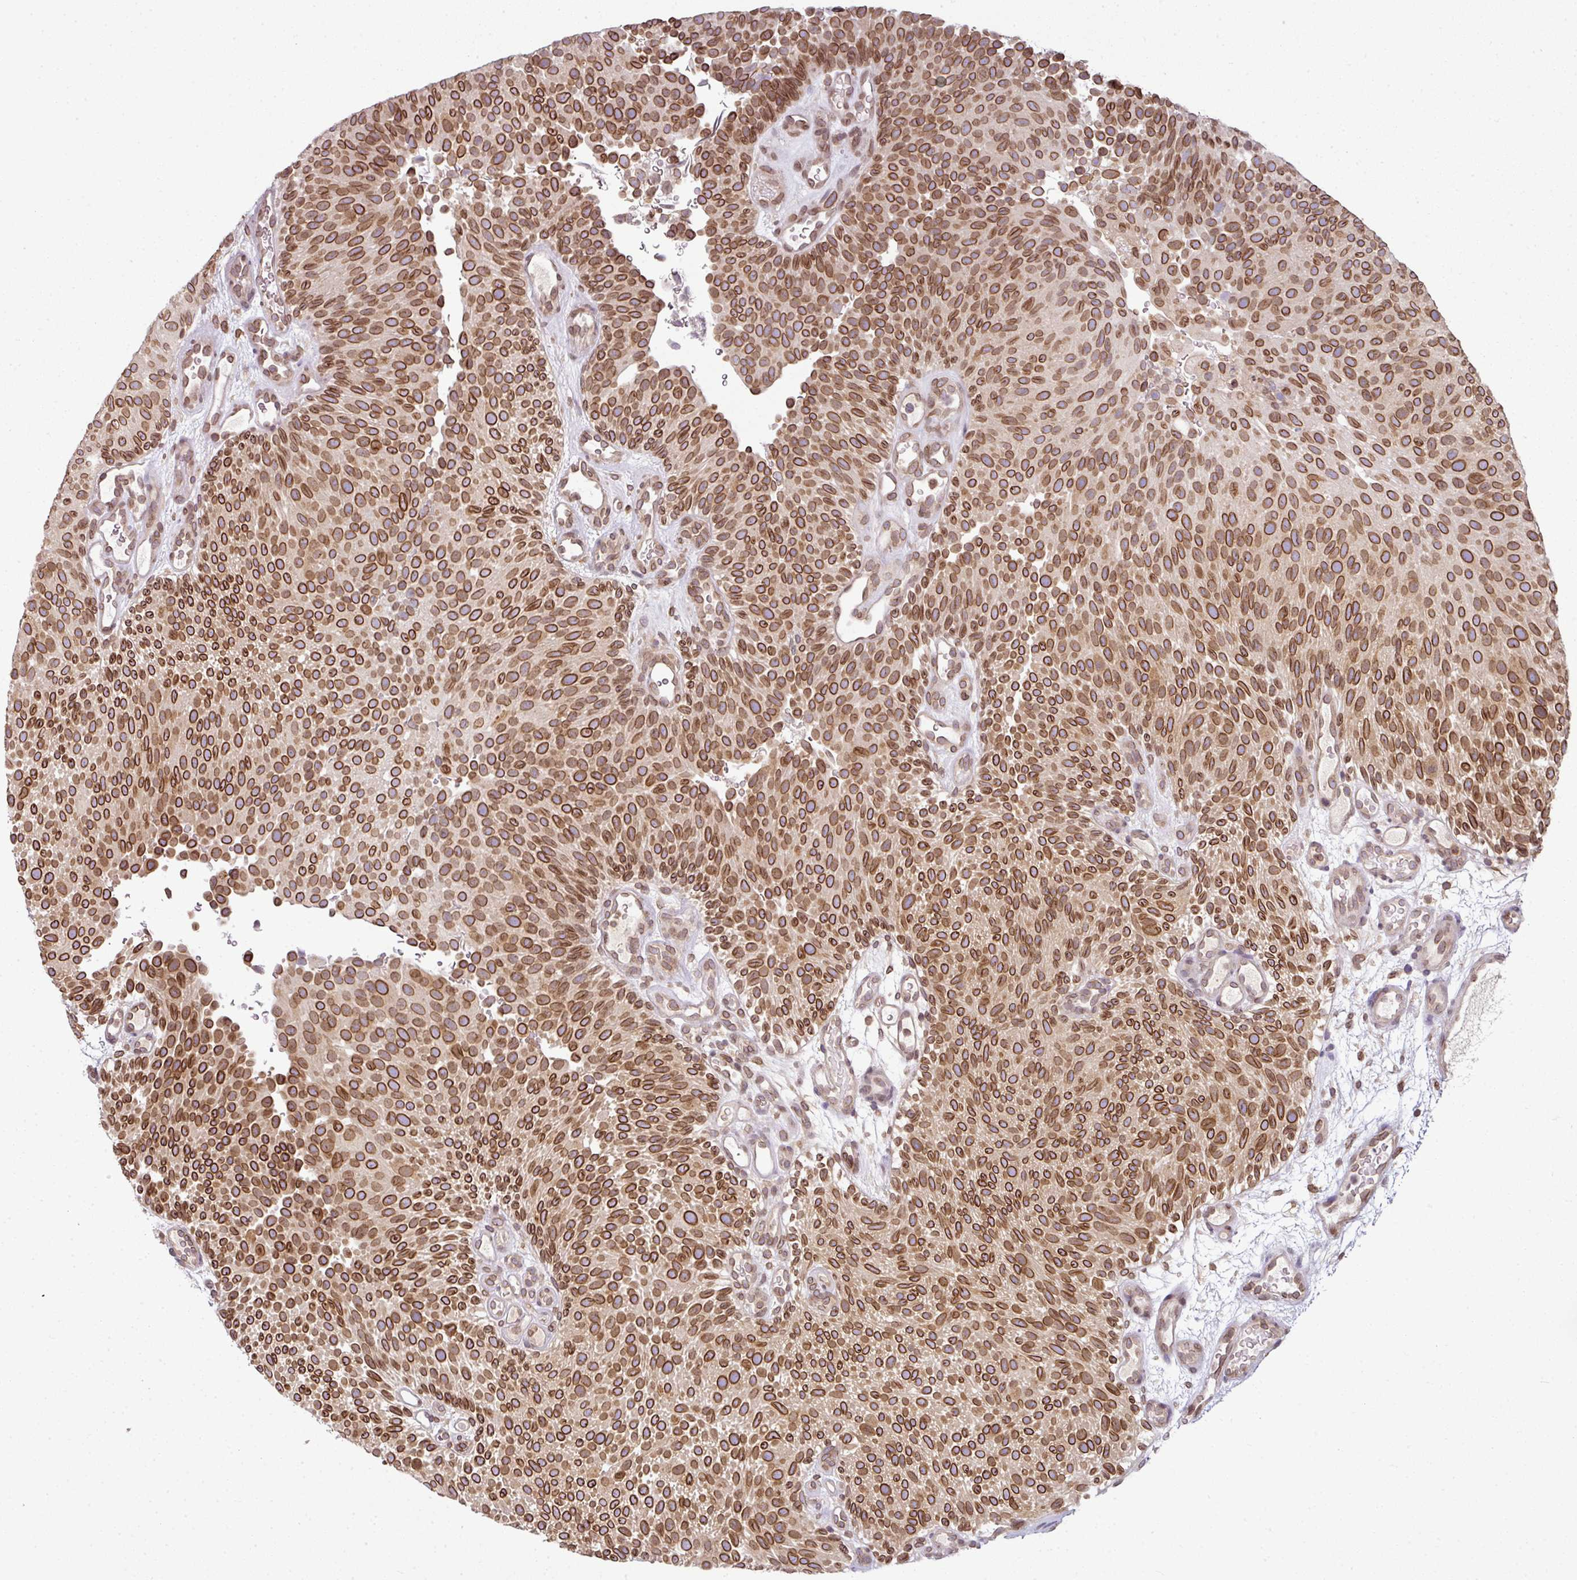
{"staining": {"intensity": "strong", "quantity": ">75%", "location": "cytoplasmic/membranous,nuclear"}, "tissue": "urothelial cancer", "cell_type": "Tumor cells", "image_type": "cancer", "snomed": [{"axis": "morphology", "description": "Urothelial carcinoma, Low grade"}, {"axis": "topography", "description": "Urinary bladder"}], "caption": "This image reveals IHC staining of urothelial carcinoma (low-grade), with high strong cytoplasmic/membranous and nuclear expression in approximately >75% of tumor cells.", "gene": "RANGAP1", "patient": {"sex": "male", "age": 78}}